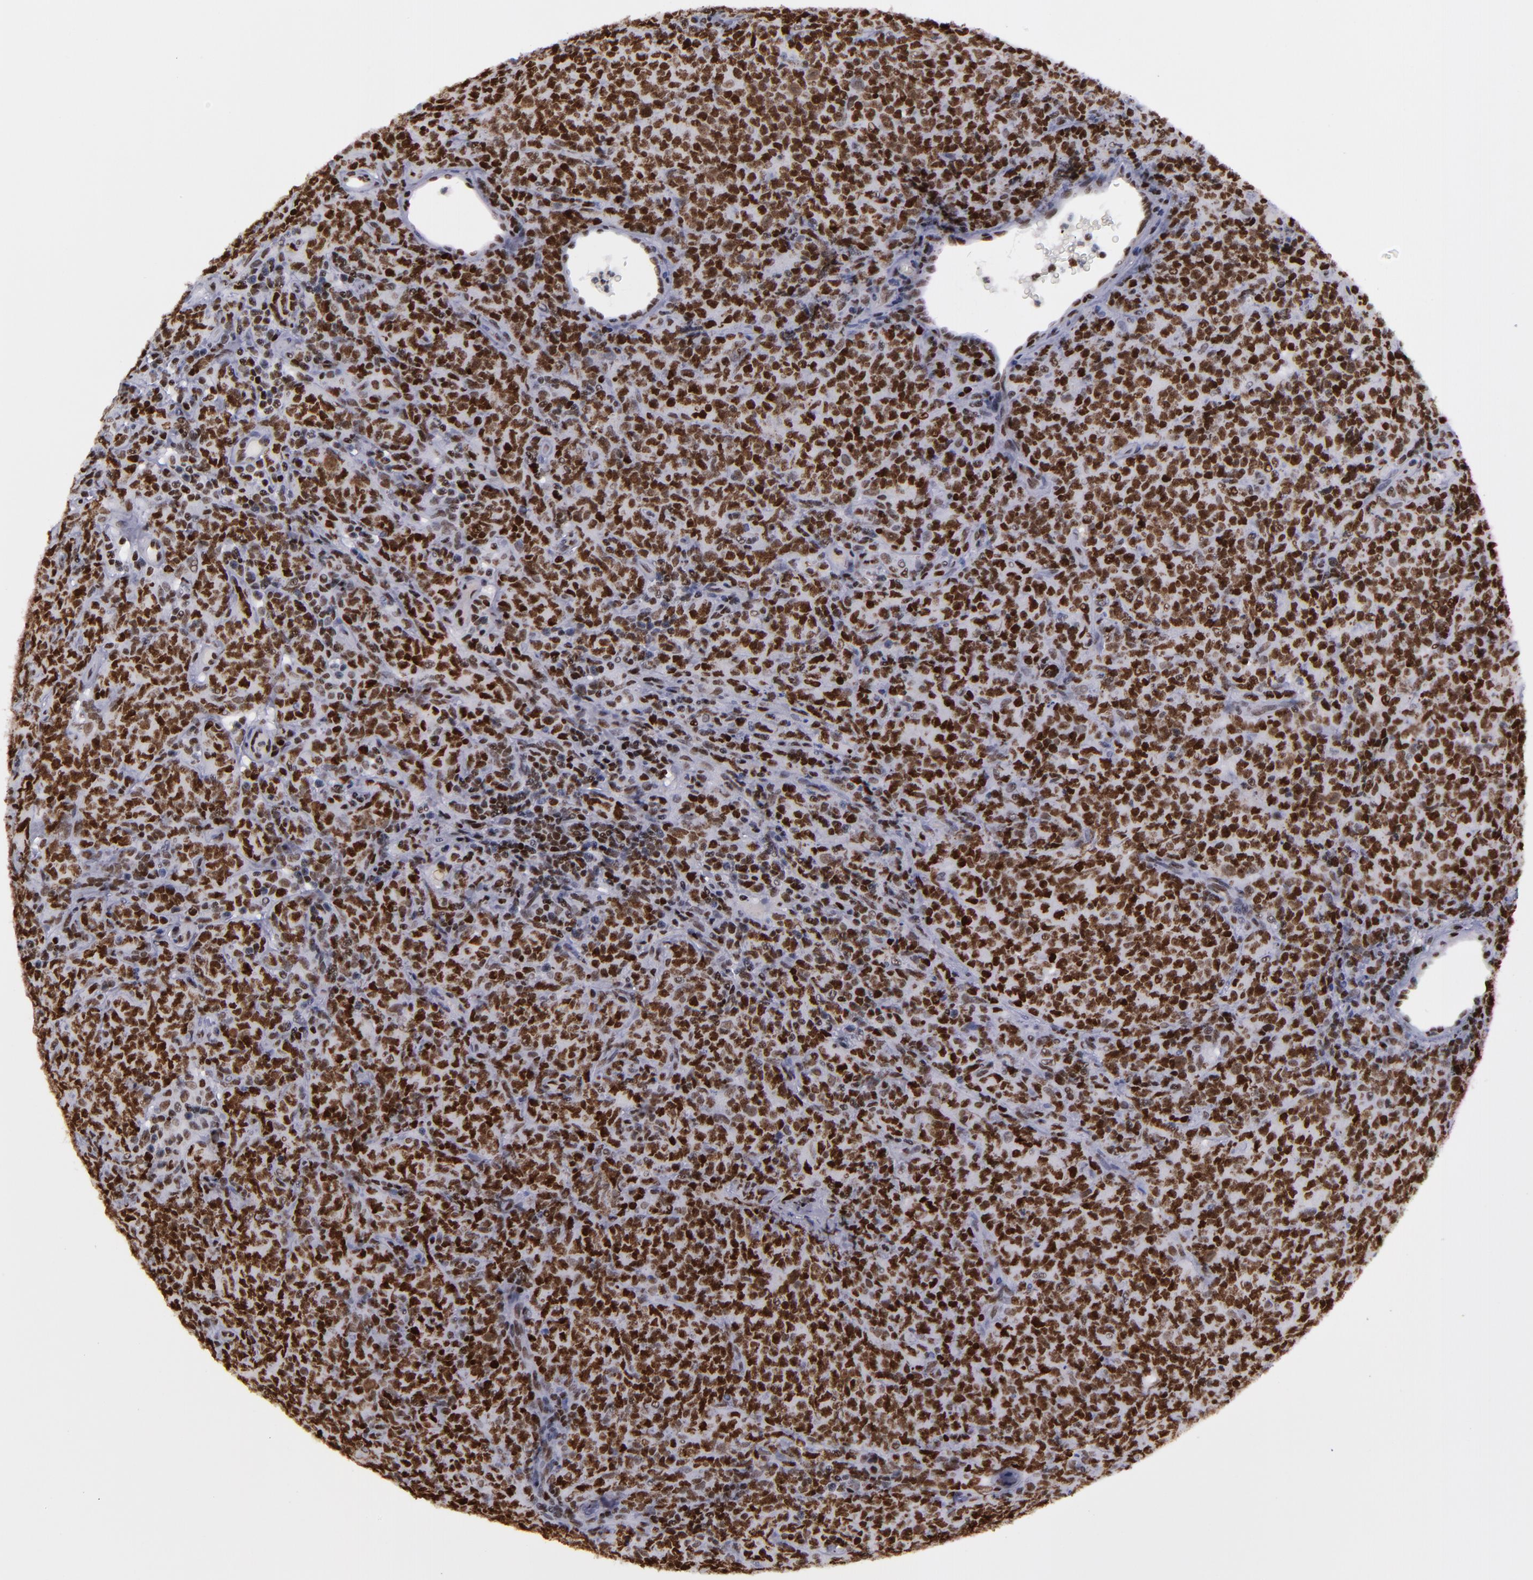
{"staining": {"intensity": "strong", "quantity": ">75%", "location": "nuclear"}, "tissue": "lymphoma", "cell_type": "Tumor cells", "image_type": "cancer", "snomed": [{"axis": "morphology", "description": "Malignant lymphoma, non-Hodgkin's type, High grade"}, {"axis": "topography", "description": "Tonsil"}], "caption": "Human lymphoma stained with a protein marker shows strong staining in tumor cells.", "gene": "TERF2", "patient": {"sex": "female", "age": 36}}